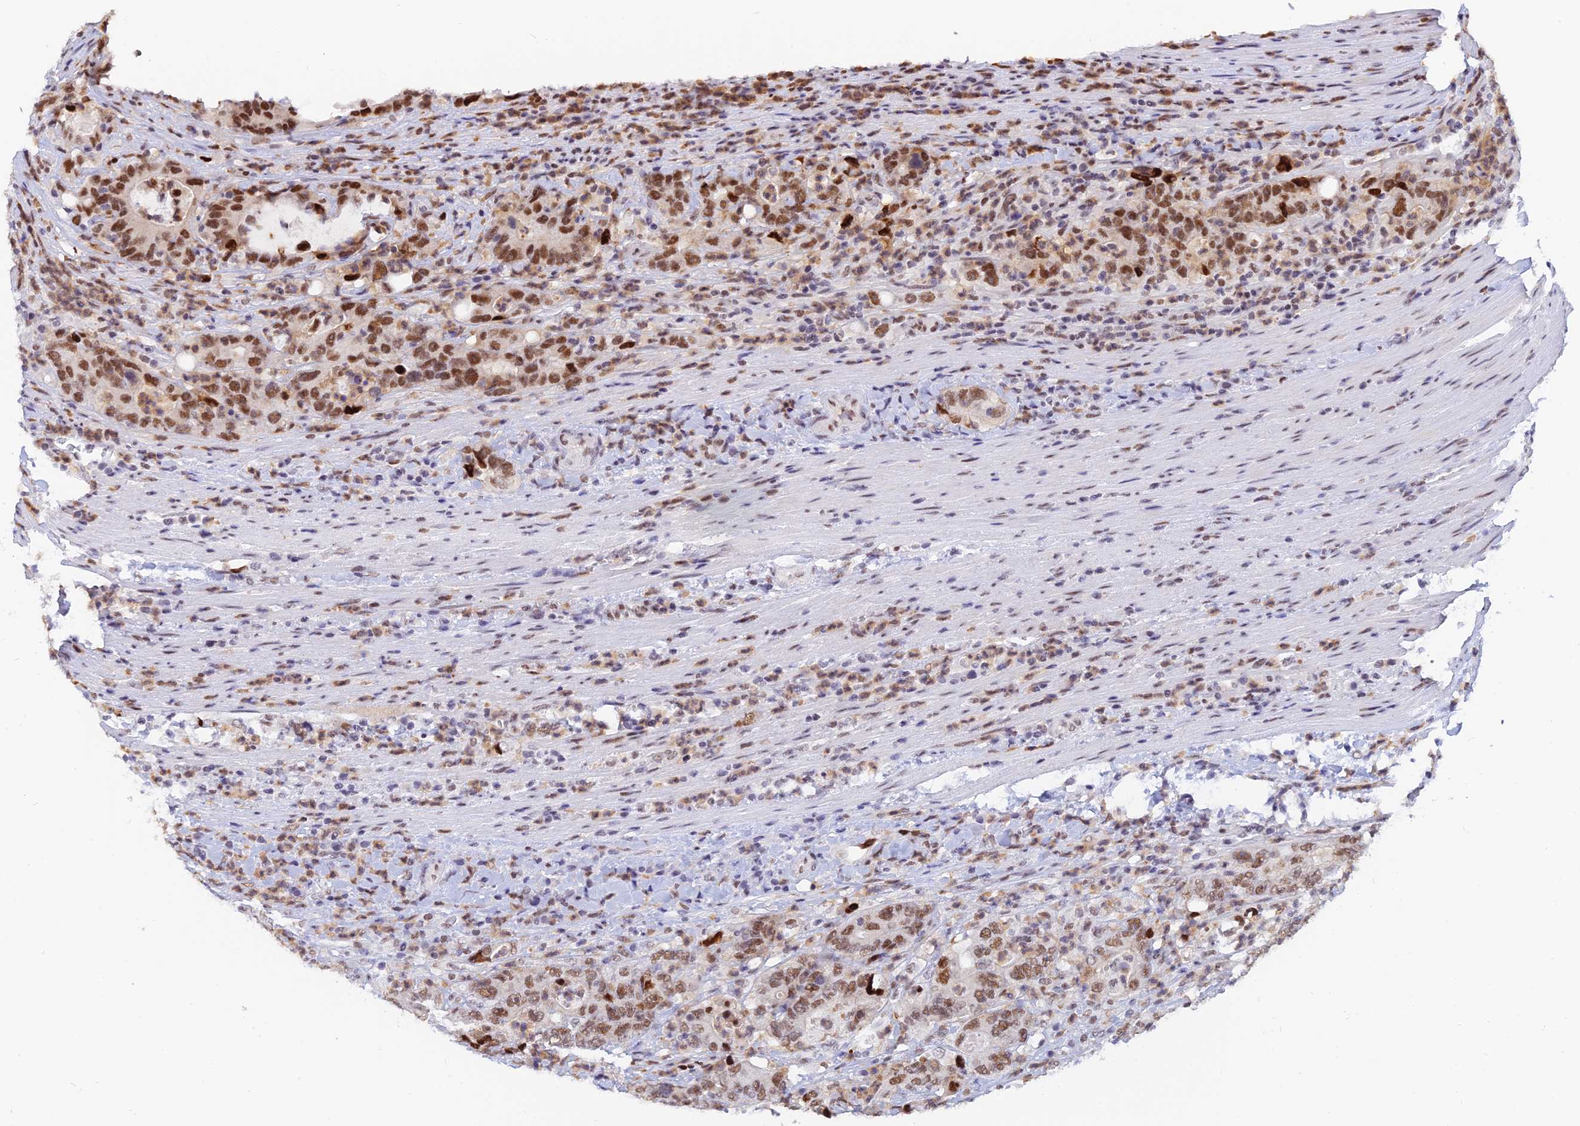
{"staining": {"intensity": "moderate", "quantity": ">75%", "location": "nuclear"}, "tissue": "colorectal cancer", "cell_type": "Tumor cells", "image_type": "cancer", "snomed": [{"axis": "morphology", "description": "Adenocarcinoma, NOS"}, {"axis": "topography", "description": "Colon"}], "caption": "A photomicrograph showing moderate nuclear staining in approximately >75% of tumor cells in adenocarcinoma (colorectal), as visualized by brown immunohistochemical staining.", "gene": "DPY30", "patient": {"sex": "female", "age": 75}}